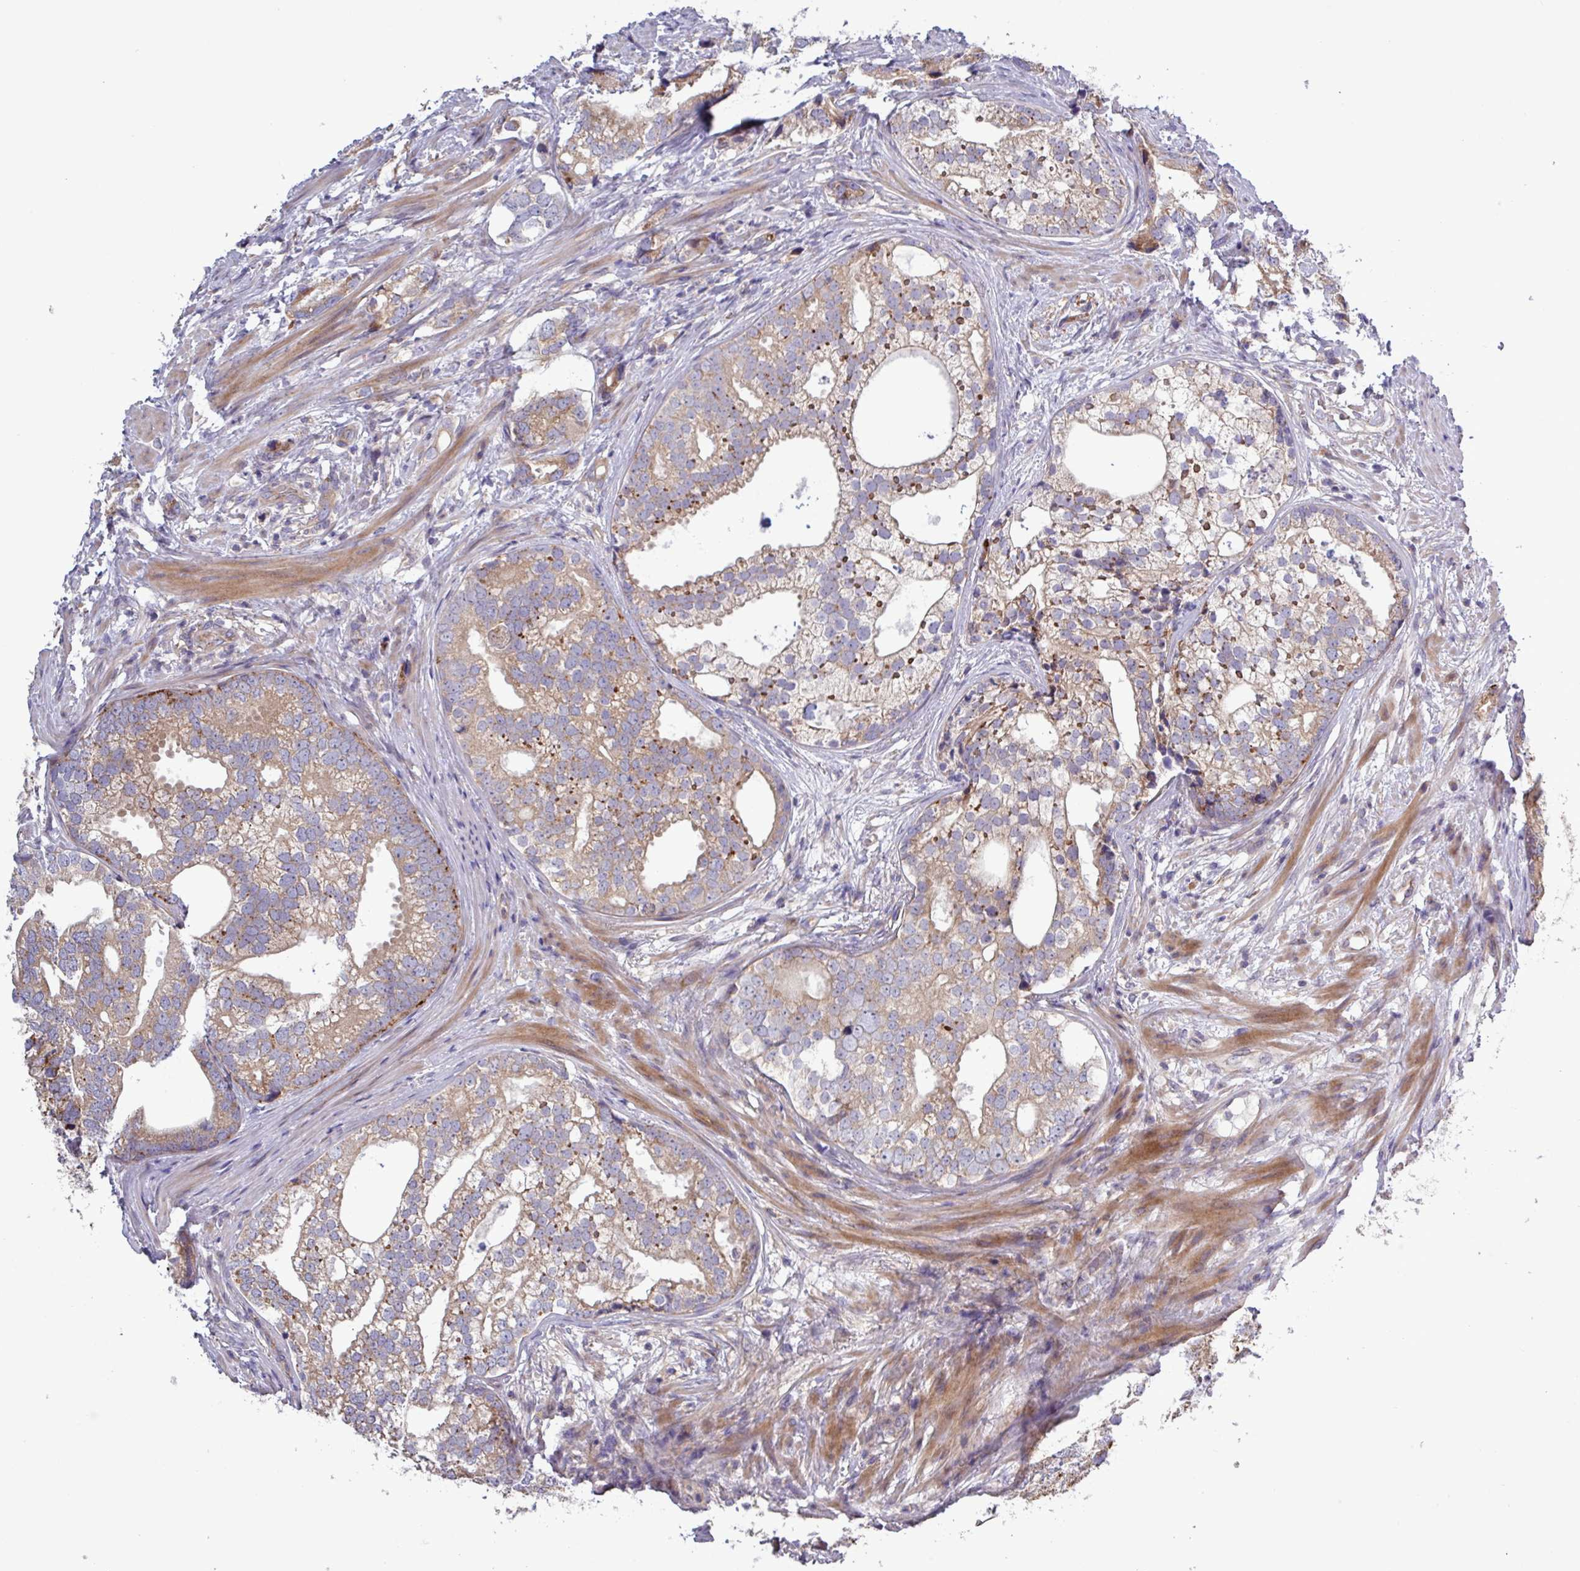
{"staining": {"intensity": "moderate", "quantity": ">75%", "location": "cytoplasmic/membranous"}, "tissue": "prostate cancer", "cell_type": "Tumor cells", "image_type": "cancer", "snomed": [{"axis": "morphology", "description": "Adenocarcinoma, High grade"}, {"axis": "topography", "description": "Prostate"}], "caption": "This image exhibits immunohistochemistry staining of adenocarcinoma (high-grade) (prostate), with medium moderate cytoplasmic/membranous staining in approximately >75% of tumor cells.", "gene": "PLIN2", "patient": {"sex": "male", "age": 75}}